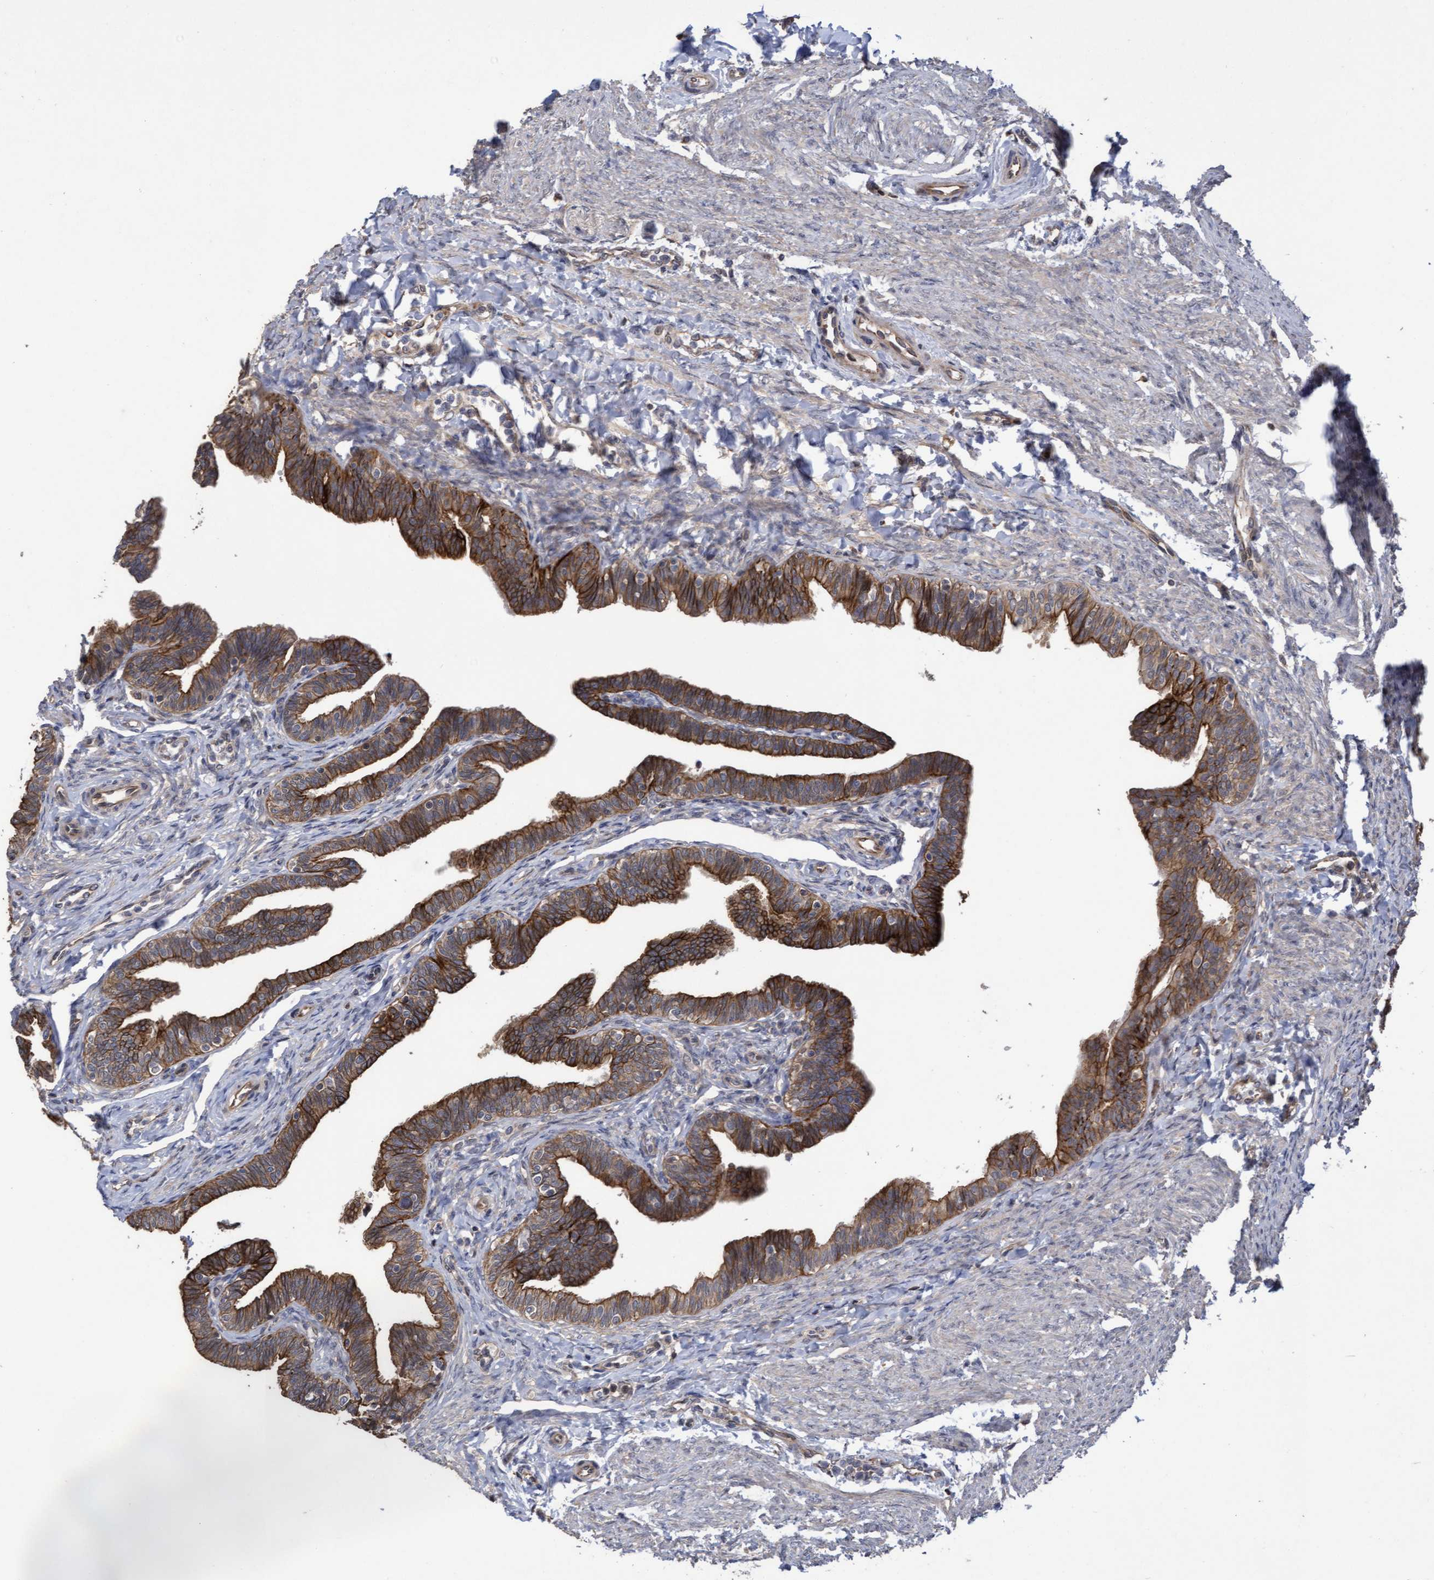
{"staining": {"intensity": "strong", "quantity": ">75%", "location": "cytoplasmic/membranous"}, "tissue": "fallopian tube", "cell_type": "Glandular cells", "image_type": "normal", "snomed": [{"axis": "morphology", "description": "Normal tissue, NOS"}, {"axis": "topography", "description": "Fallopian tube"}, {"axis": "topography", "description": "Ovary"}], "caption": "A high-resolution image shows IHC staining of unremarkable fallopian tube, which shows strong cytoplasmic/membranous expression in about >75% of glandular cells.", "gene": "COBL", "patient": {"sex": "female", "age": 23}}